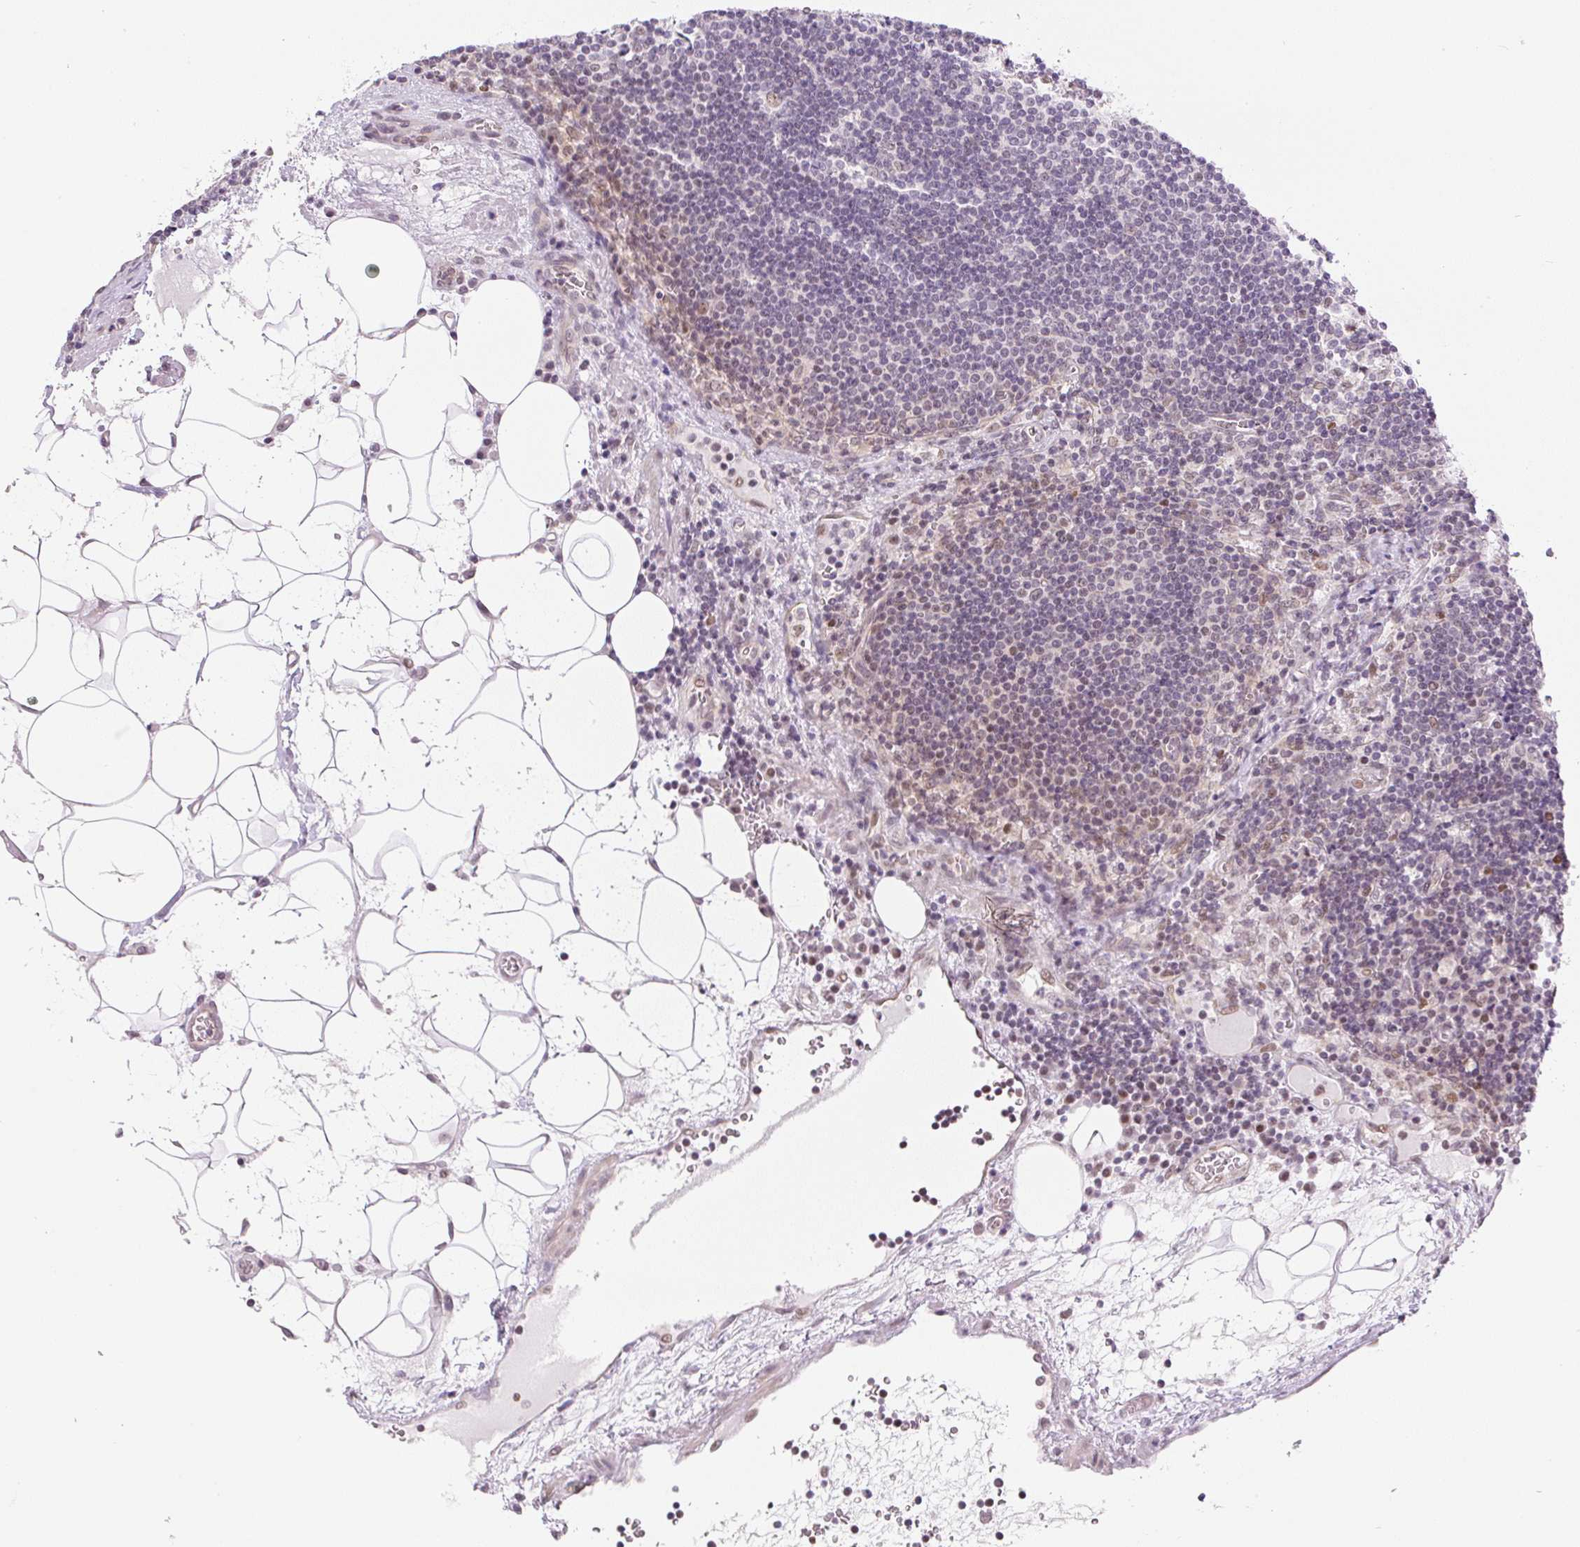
{"staining": {"intensity": "weak", "quantity": ">75%", "location": "nuclear"}, "tissue": "lymph node", "cell_type": "Germinal center cells", "image_type": "normal", "snomed": [{"axis": "morphology", "description": "Normal tissue, NOS"}, {"axis": "topography", "description": "Lymph node"}], "caption": "Protein staining exhibits weak nuclear positivity in about >75% of germinal center cells in unremarkable lymph node.", "gene": "DPPA4", "patient": {"sex": "male", "age": 58}}